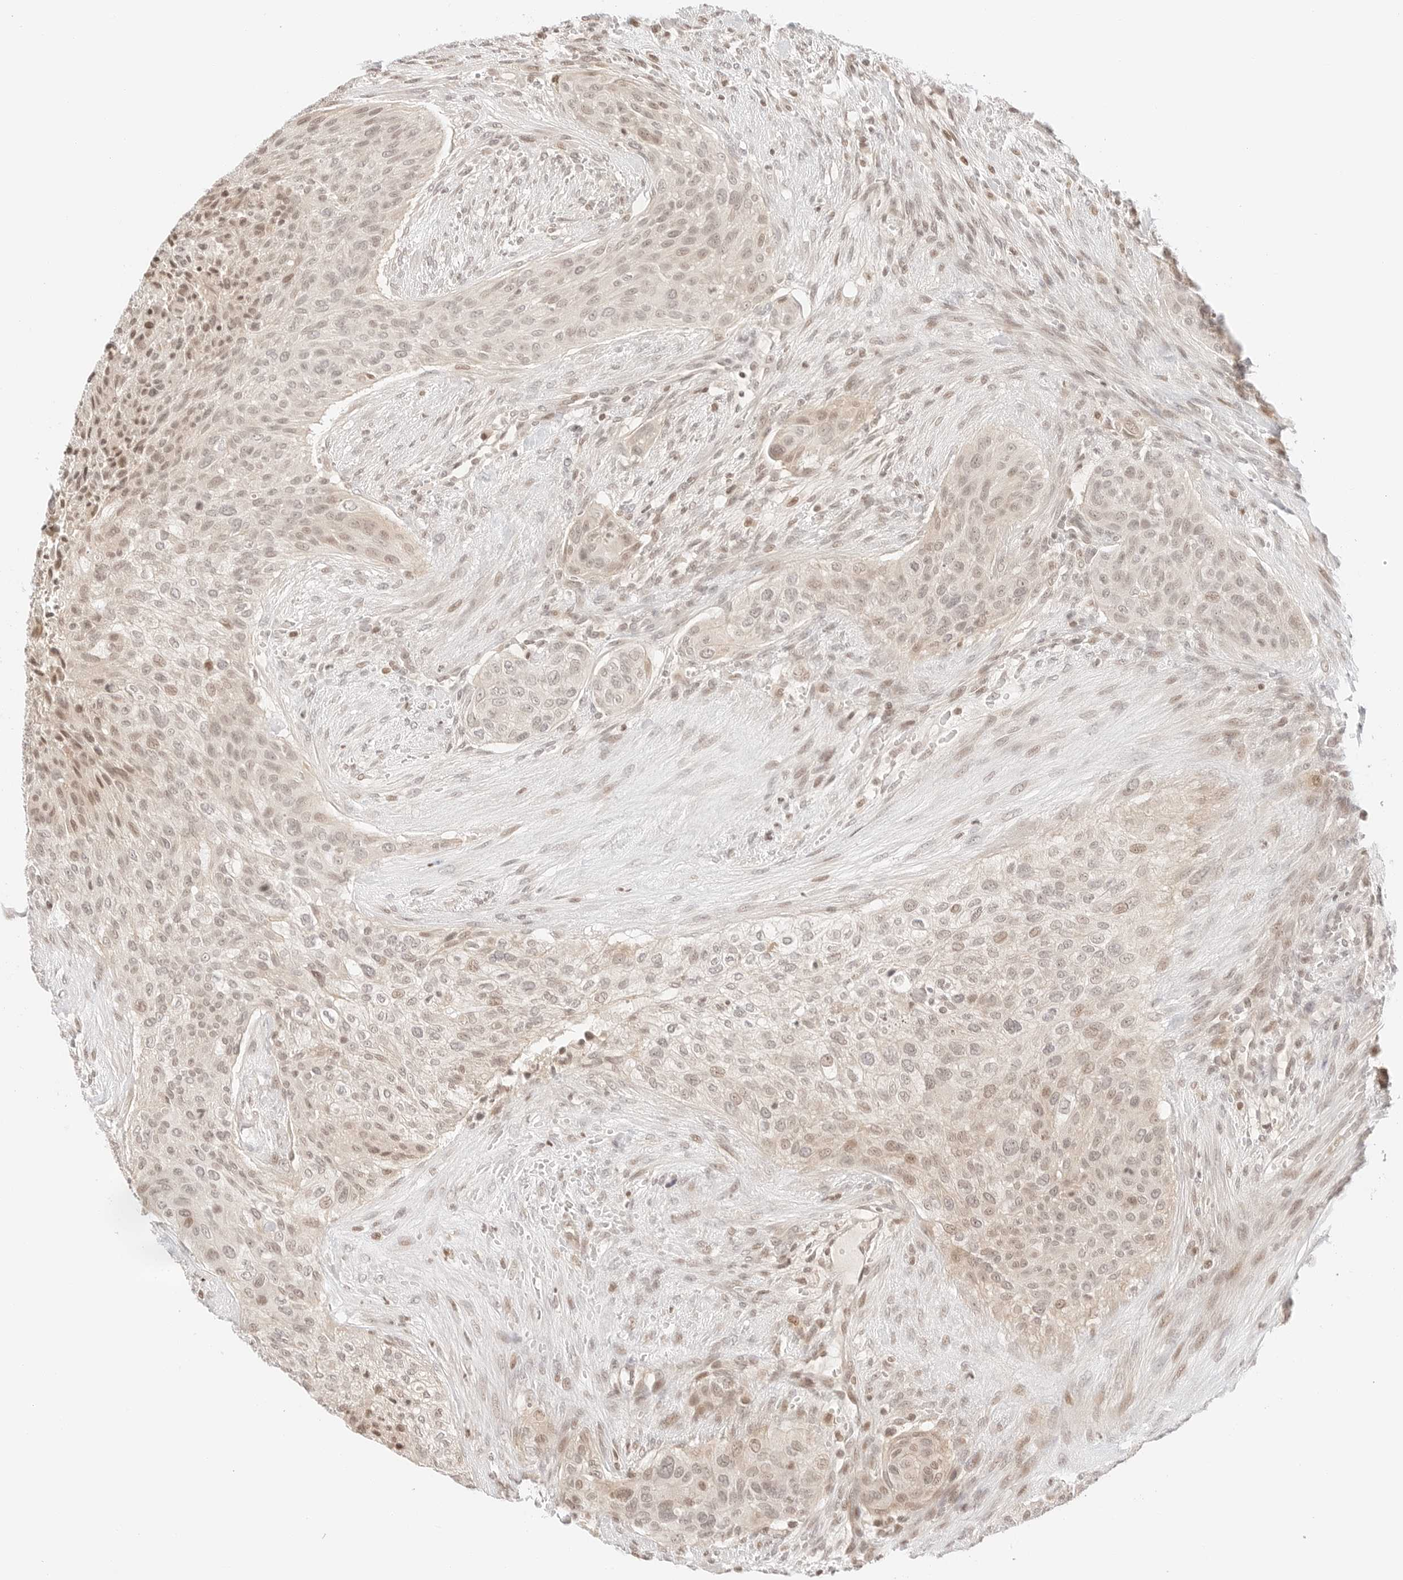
{"staining": {"intensity": "weak", "quantity": "25%-75%", "location": "cytoplasmic/membranous,nuclear"}, "tissue": "urothelial cancer", "cell_type": "Tumor cells", "image_type": "cancer", "snomed": [{"axis": "morphology", "description": "Urothelial carcinoma, High grade"}, {"axis": "topography", "description": "Urinary bladder"}], "caption": "DAB immunohistochemical staining of high-grade urothelial carcinoma exhibits weak cytoplasmic/membranous and nuclear protein positivity in about 25%-75% of tumor cells.", "gene": "RPS6KL1", "patient": {"sex": "male", "age": 35}}